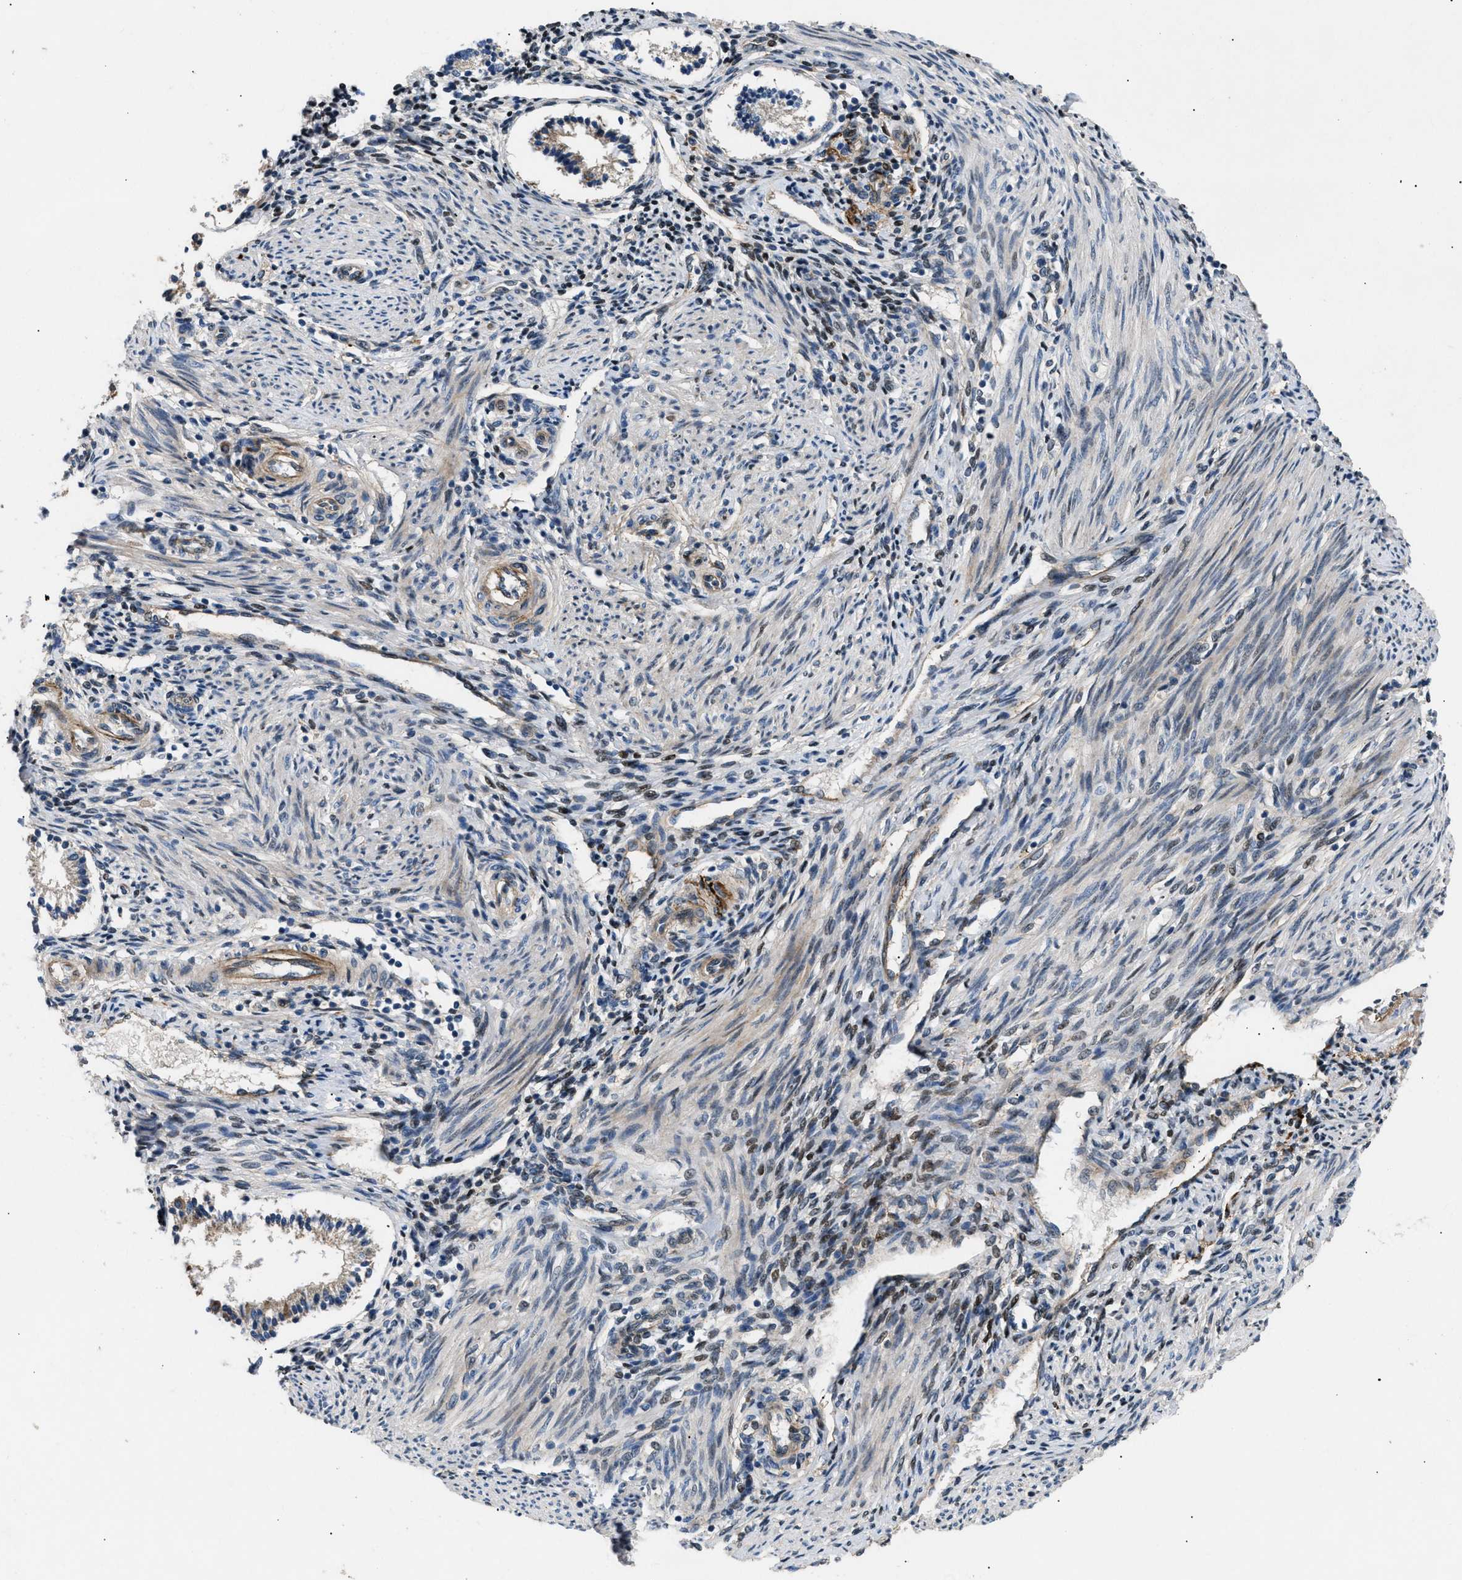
{"staining": {"intensity": "moderate", "quantity": "<25%", "location": "cytoplasmic/membranous"}, "tissue": "endometrium", "cell_type": "Cells in endometrial stroma", "image_type": "normal", "snomed": [{"axis": "morphology", "description": "Normal tissue, NOS"}, {"axis": "topography", "description": "Endometrium"}], "caption": "Human endometrium stained for a protein (brown) exhibits moderate cytoplasmic/membranous positive staining in approximately <25% of cells in endometrial stroma.", "gene": "LYSMD3", "patient": {"sex": "female", "age": 42}}